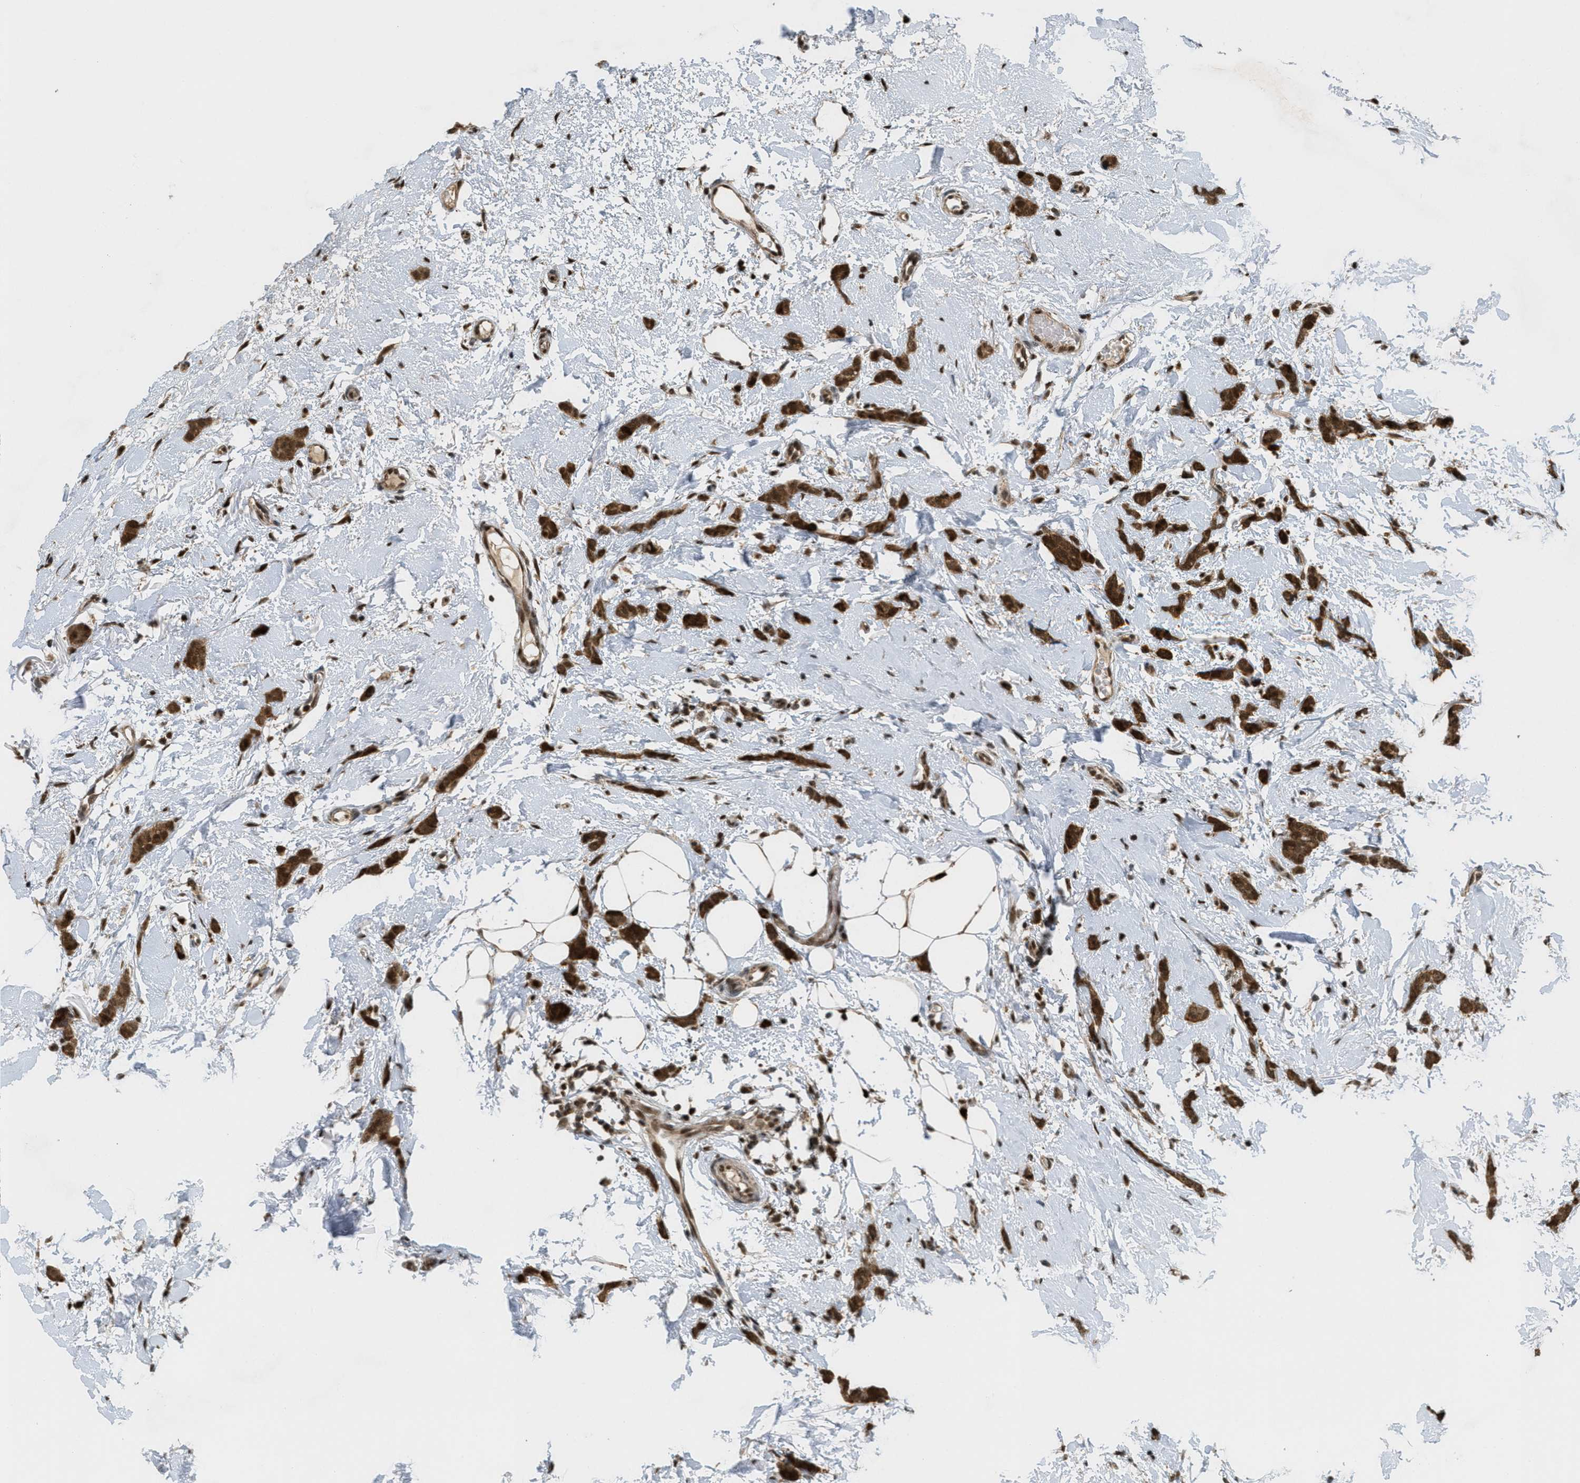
{"staining": {"intensity": "strong", "quantity": ">75%", "location": "cytoplasmic/membranous,nuclear"}, "tissue": "breast cancer", "cell_type": "Tumor cells", "image_type": "cancer", "snomed": [{"axis": "morphology", "description": "Lobular carcinoma"}, {"axis": "topography", "description": "Skin"}, {"axis": "topography", "description": "Breast"}], "caption": "High-power microscopy captured an immunohistochemistry (IHC) image of breast lobular carcinoma, revealing strong cytoplasmic/membranous and nuclear staining in approximately >75% of tumor cells. The staining was performed using DAB (3,3'-diaminobenzidine) to visualize the protein expression in brown, while the nuclei were stained in blue with hematoxylin (Magnification: 20x).", "gene": "TLK1", "patient": {"sex": "female", "age": 46}}